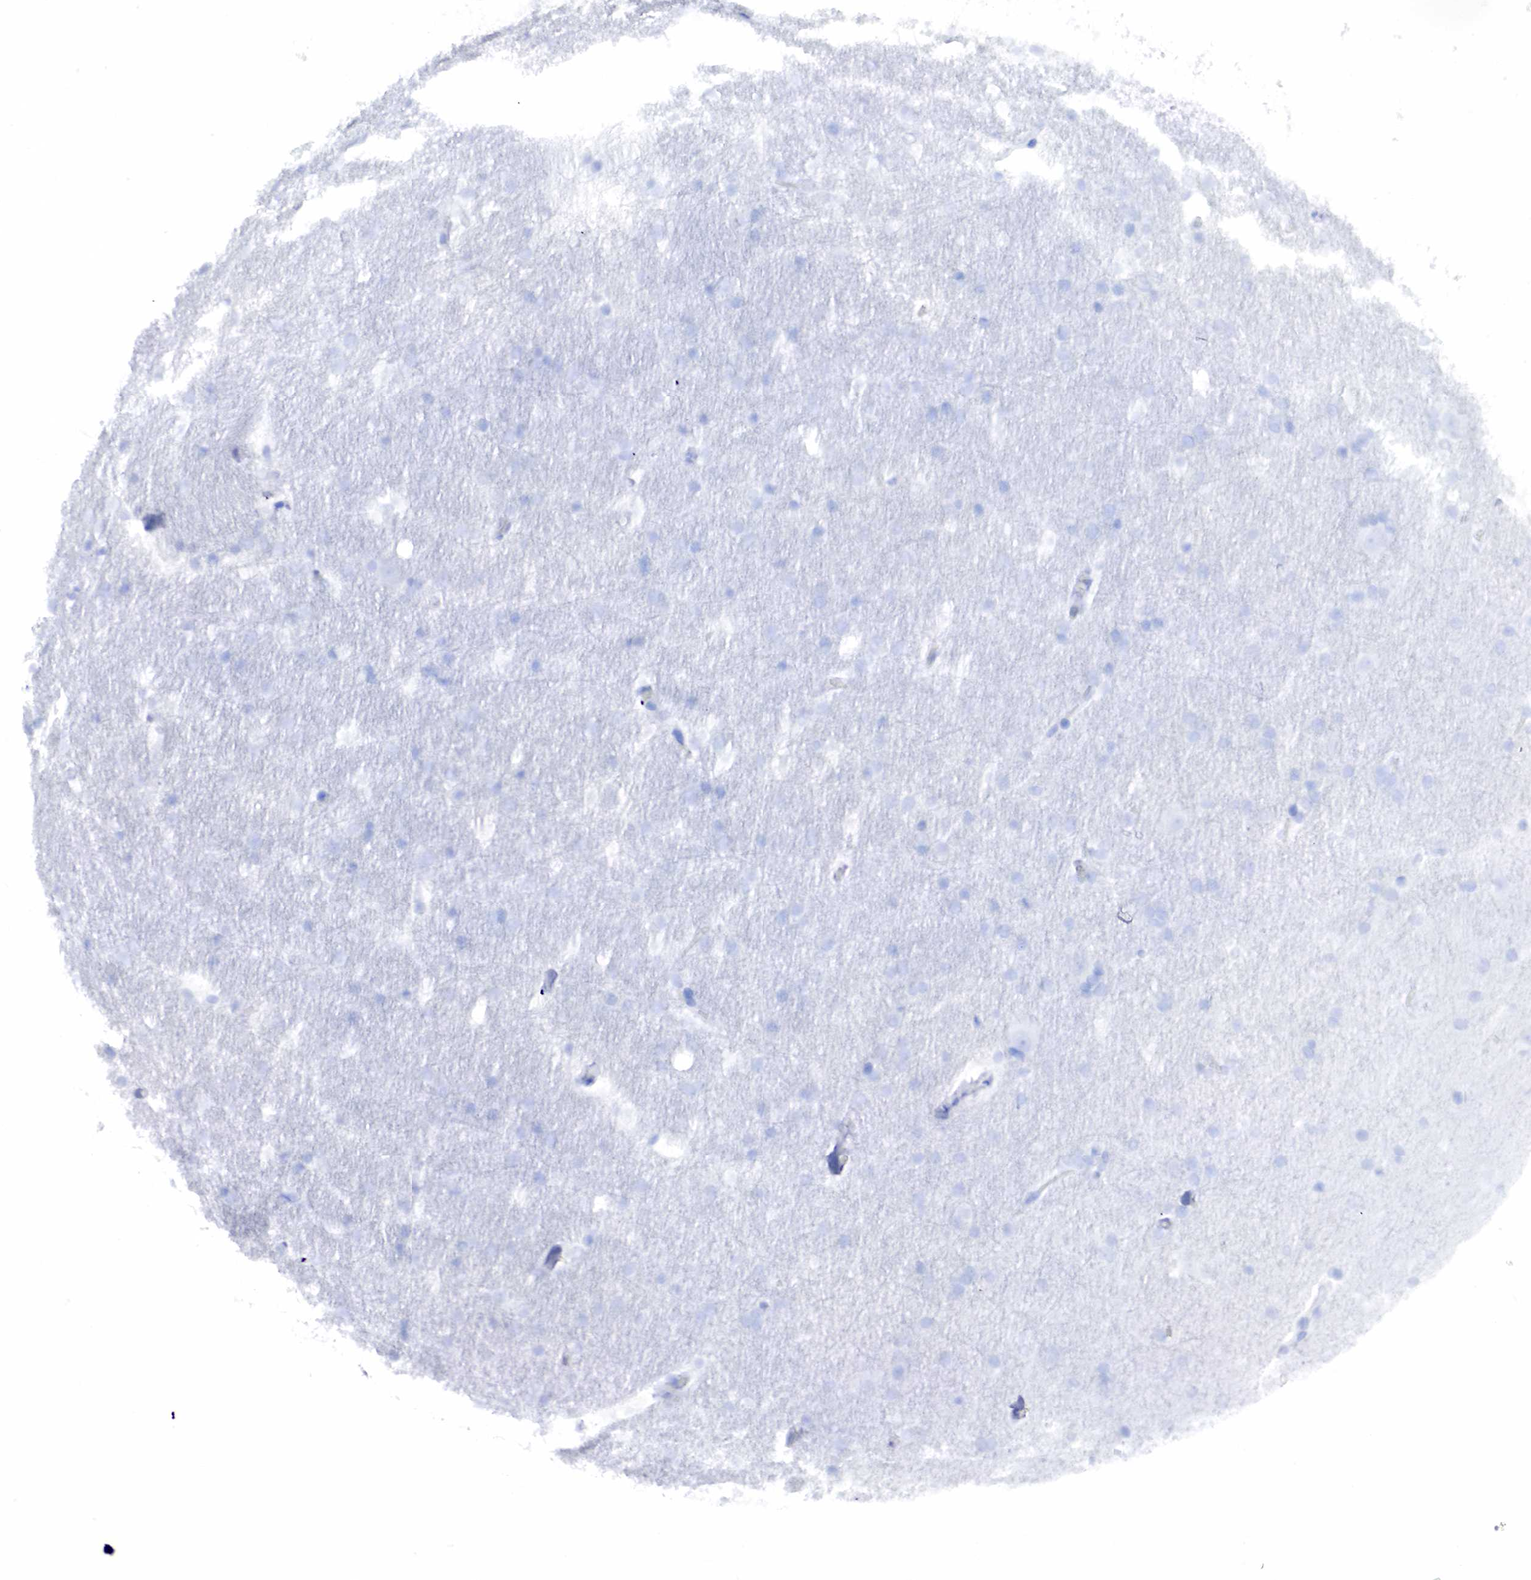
{"staining": {"intensity": "negative", "quantity": "none", "location": "none"}, "tissue": "hippocampus", "cell_type": "Glial cells", "image_type": "normal", "snomed": [{"axis": "morphology", "description": "Normal tissue, NOS"}, {"axis": "topography", "description": "Hippocampus"}], "caption": "Protein analysis of unremarkable hippocampus shows no significant expression in glial cells.", "gene": "KRT19", "patient": {"sex": "female", "age": 19}}